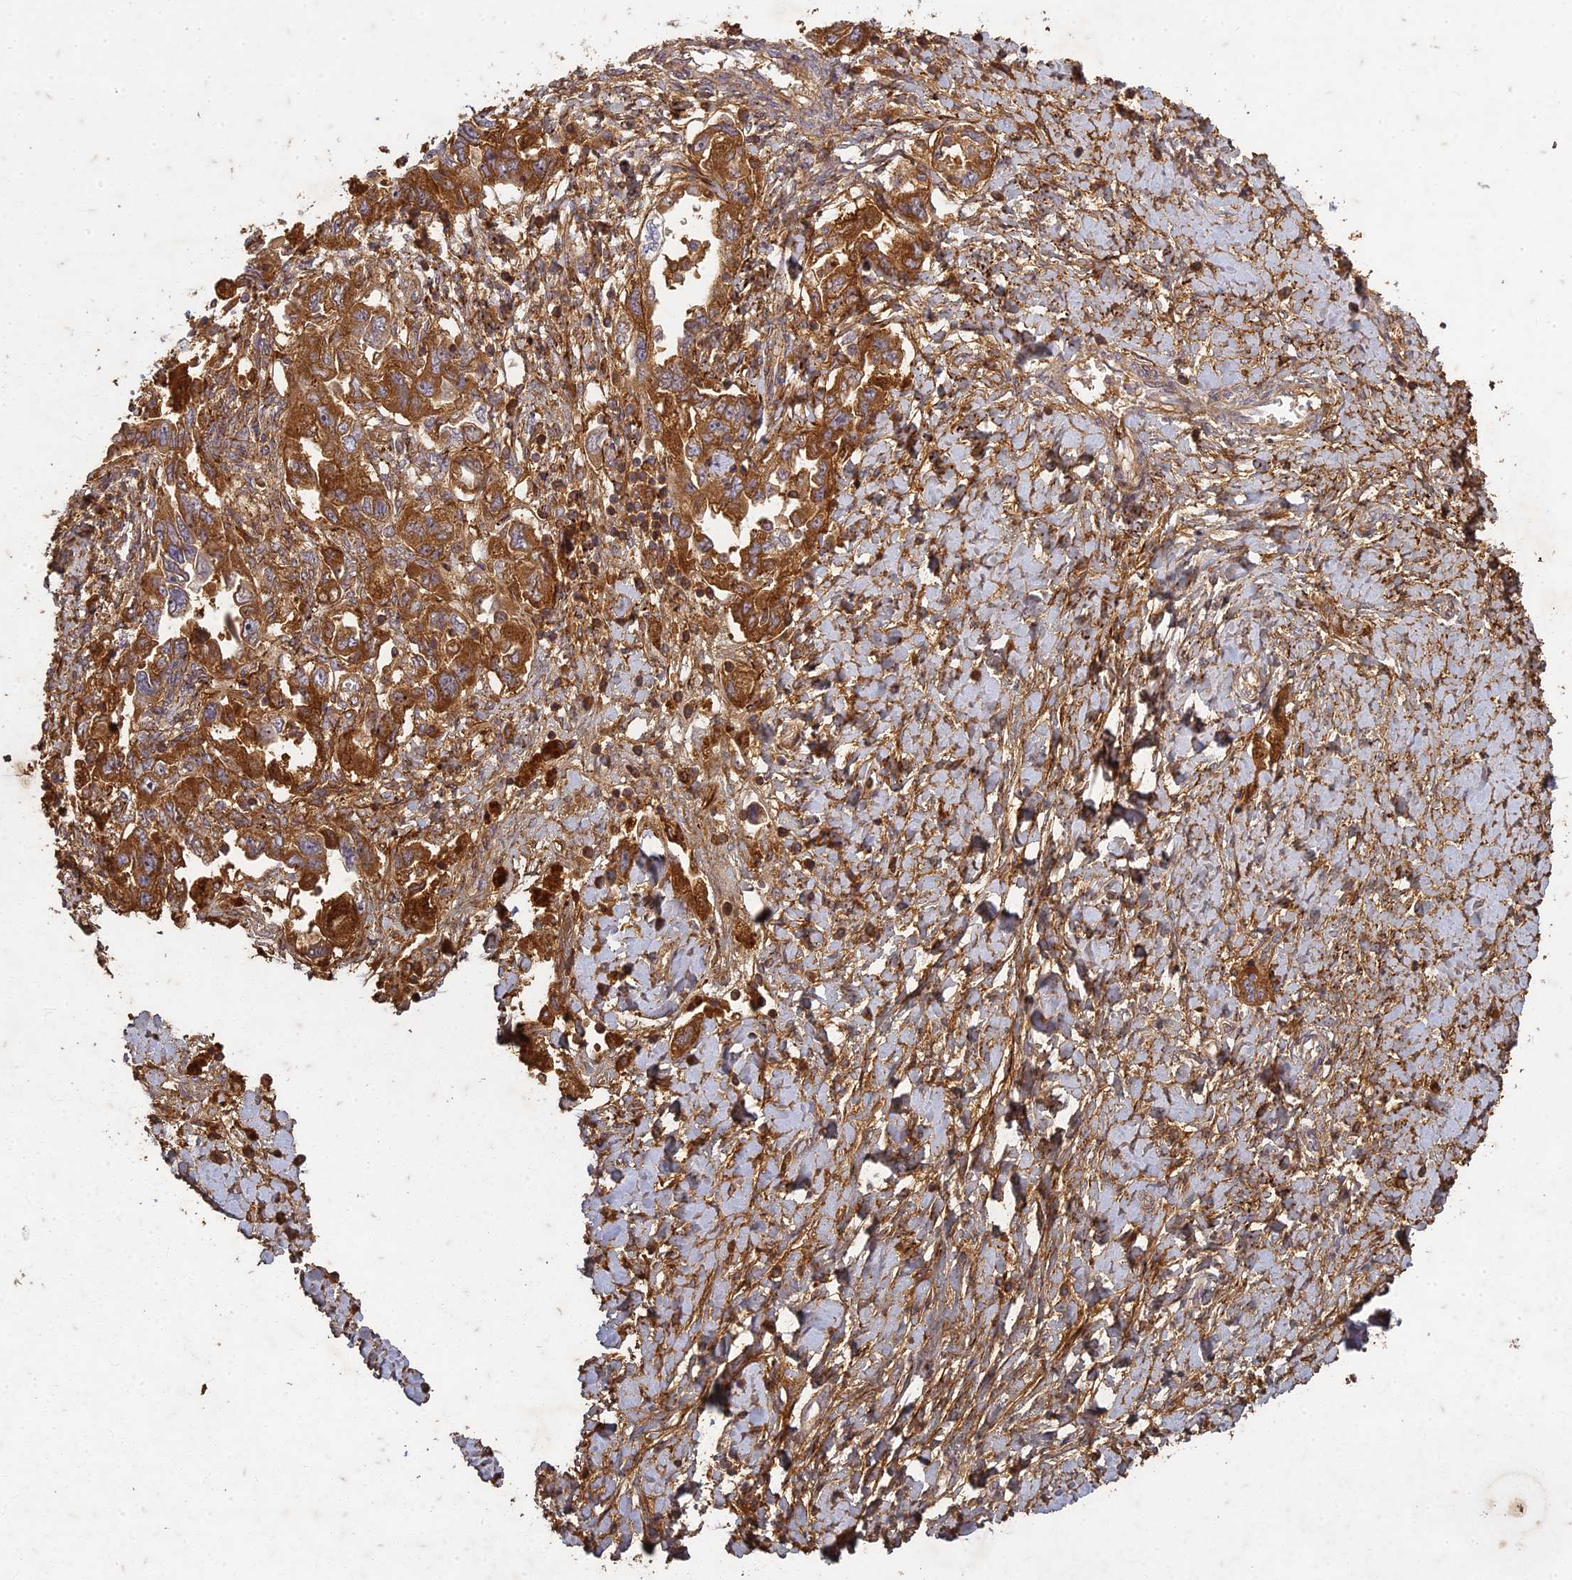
{"staining": {"intensity": "strong", "quantity": ">75%", "location": "cytoplasmic/membranous"}, "tissue": "ovarian cancer", "cell_type": "Tumor cells", "image_type": "cancer", "snomed": [{"axis": "morphology", "description": "Carcinoma, NOS"}, {"axis": "morphology", "description": "Cystadenocarcinoma, serous, NOS"}, {"axis": "topography", "description": "Ovary"}], "caption": "Protein staining of serous cystadenocarcinoma (ovarian) tissue demonstrates strong cytoplasmic/membranous positivity in approximately >75% of tumor cells.", "gene": "TCF25", "patient": {"sex": "female", "age": 69}}